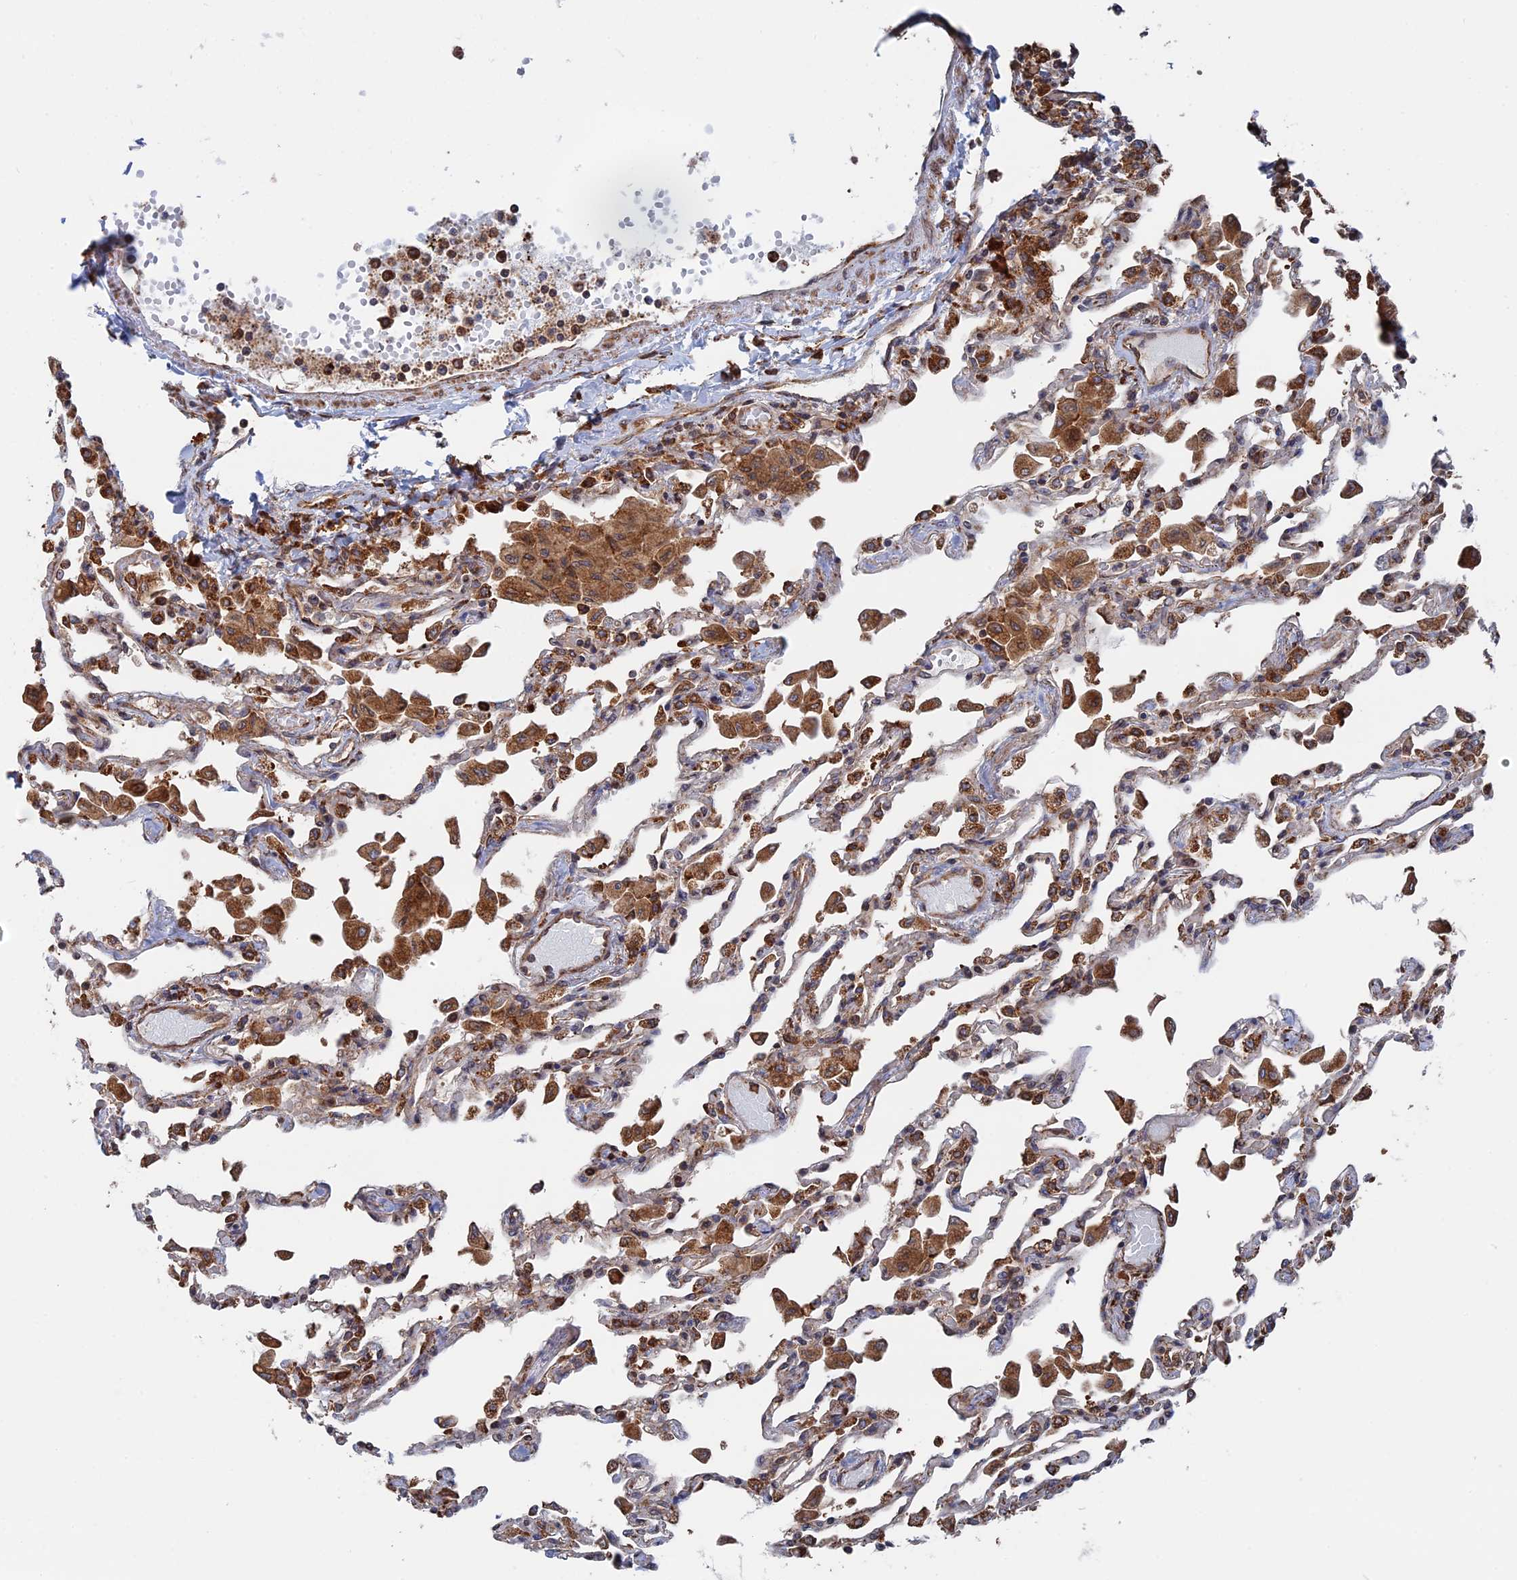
{"staining": {"intensity": "moderate", "quantity": "25%-75%", "location": "cytoplasmic/membranous"}, "tissue": "lung", "cell_type": "Alveolar cells", "image_type": "normal", "snomed": [{"axis": "morphology", "description": "Normal tissue, NOS"}, {"axis": "topography", "description": "Bronchus"}, {"axis": "topography", "description": "Lung"}], "caption": "Protein expression analysis of unremarkable lung displays moderate cytoplasmic/membranous expression in approximately 25%-75% of alveolar cells. The staining was performed using DAB to visualize the protein expression in brown, while the nuclei were stained in blue with hematoxylin (Magnification: 20x).", "gene": "BPIFB6", "patient": {"sex": "female", "age": 49}}